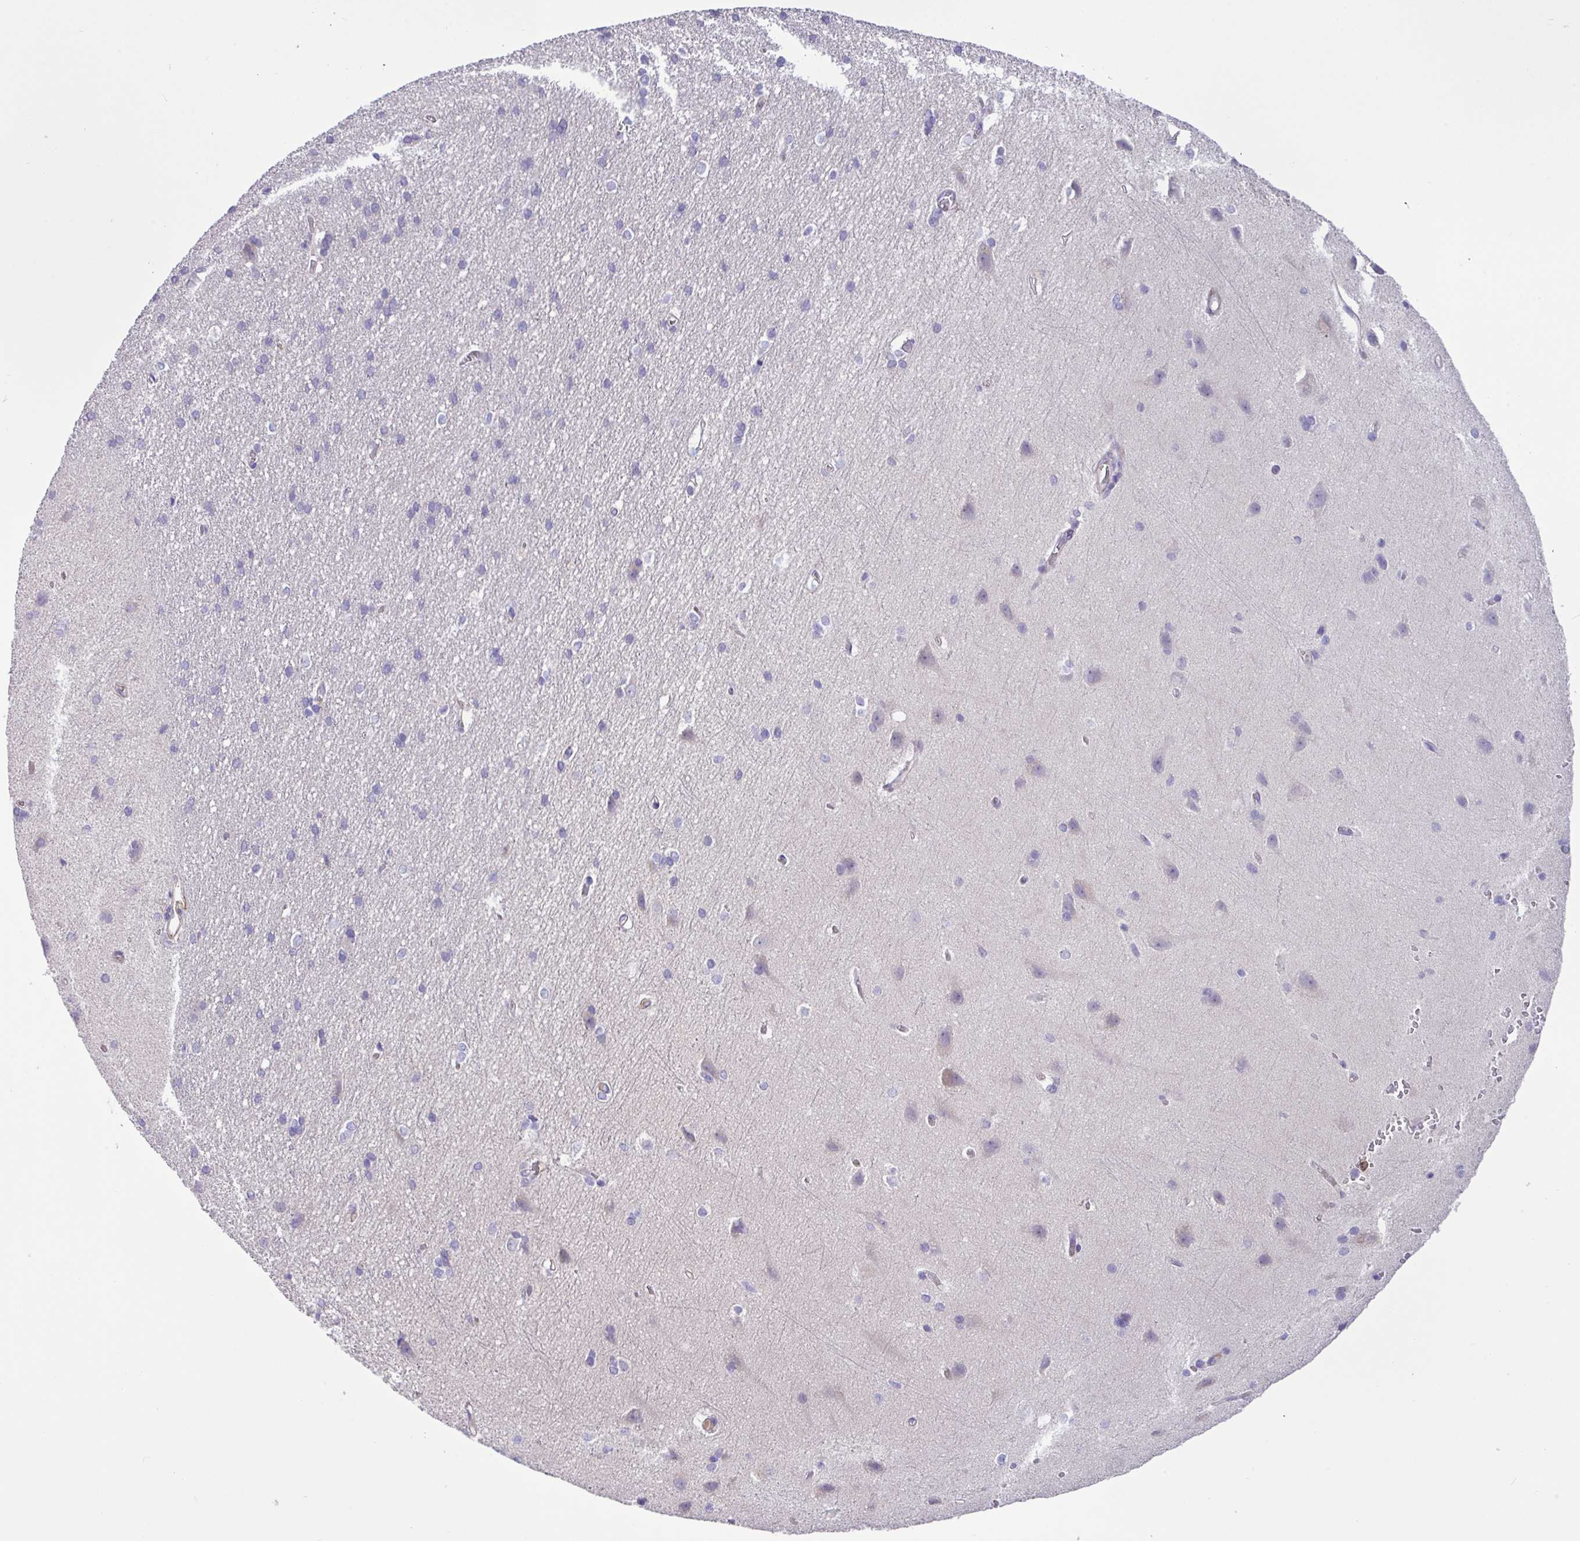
{"staining": {"intensity": "negative", "quantity": "none", "location": "none"}, "tissue": "cerebral cortex", "cell_type": "Endothelial cells", "image_type": "normal", "snomed": [{"axis": "morphology", "description": "Normal tissue, NOS"}, {"axis": "topography", "description": "Cerebral cortex"}], "caption": "High magnification brightfield microscopy of normal cerebral cortex stained with DAB (brown) and counterstained with hematoxylin (blue): endothelial cells show no significant expression.", "gene": "MRM2", "patient": {"sex": "male", "age": 37}}